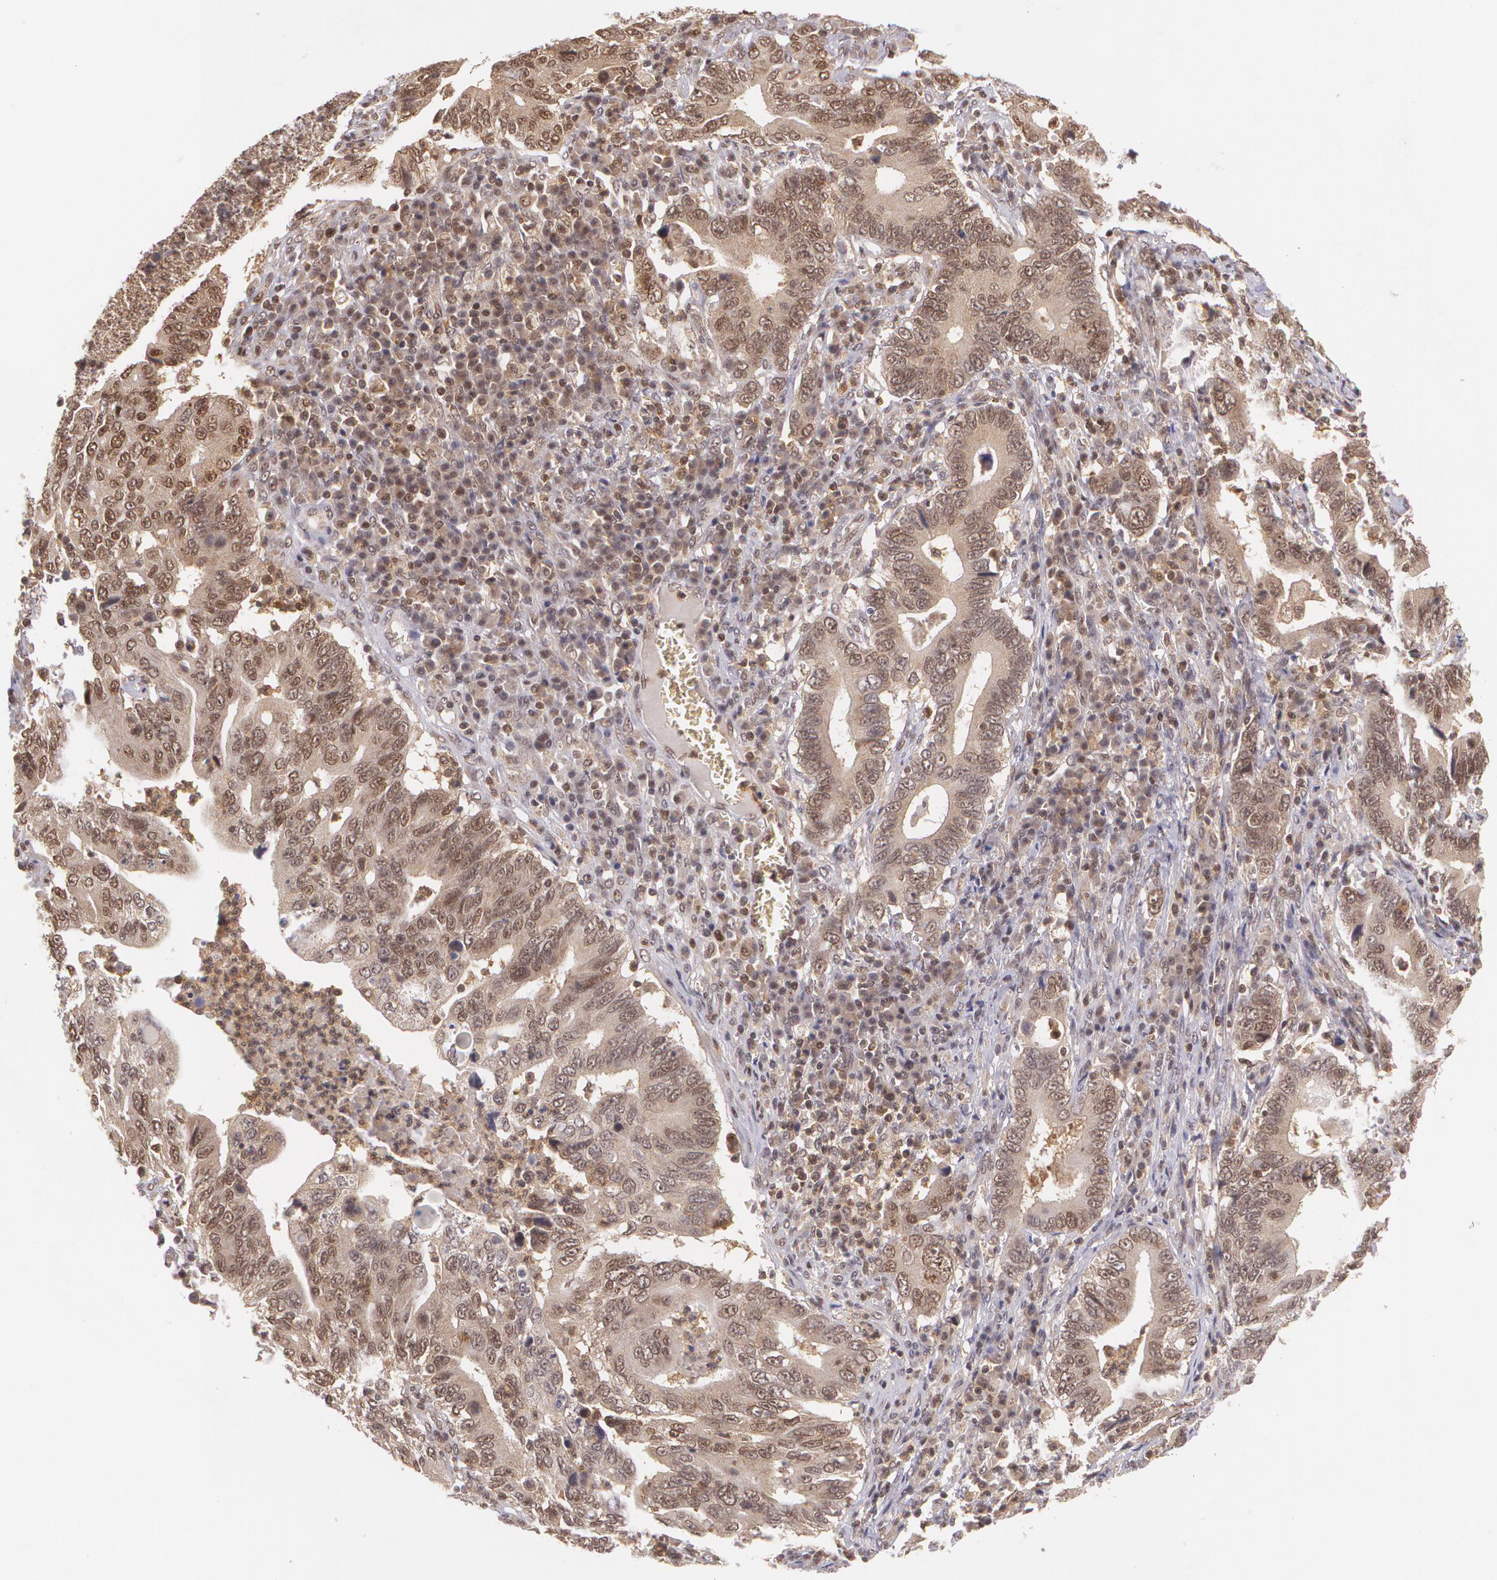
{"staining": {"intensity": "moderate", "quantity": ">75%", "location": "cytoplasmic/membranous,nuclear"}, "tissue": "stomach cancer", "cell_type": "Tumor cells", "image_type": "cancer", "snomed": [{"axis": "morphology", "description": "Adenocarcinoma, NOS"}, {"axis": "topography", "description": "Stomach, upper"}], "caption": "Immunohistochemical staining of stomach adenocarcinoma shows moderate cytoplasmic/membranous and nuclear protein staining in approximately >75% of tumor cells. (DAB (3,3'-diaminobenzidine) = brown stain, brightfield microscopy at high magnification).", "gene": "CUL2", "patient": {"sex": "male", "age": 63}}